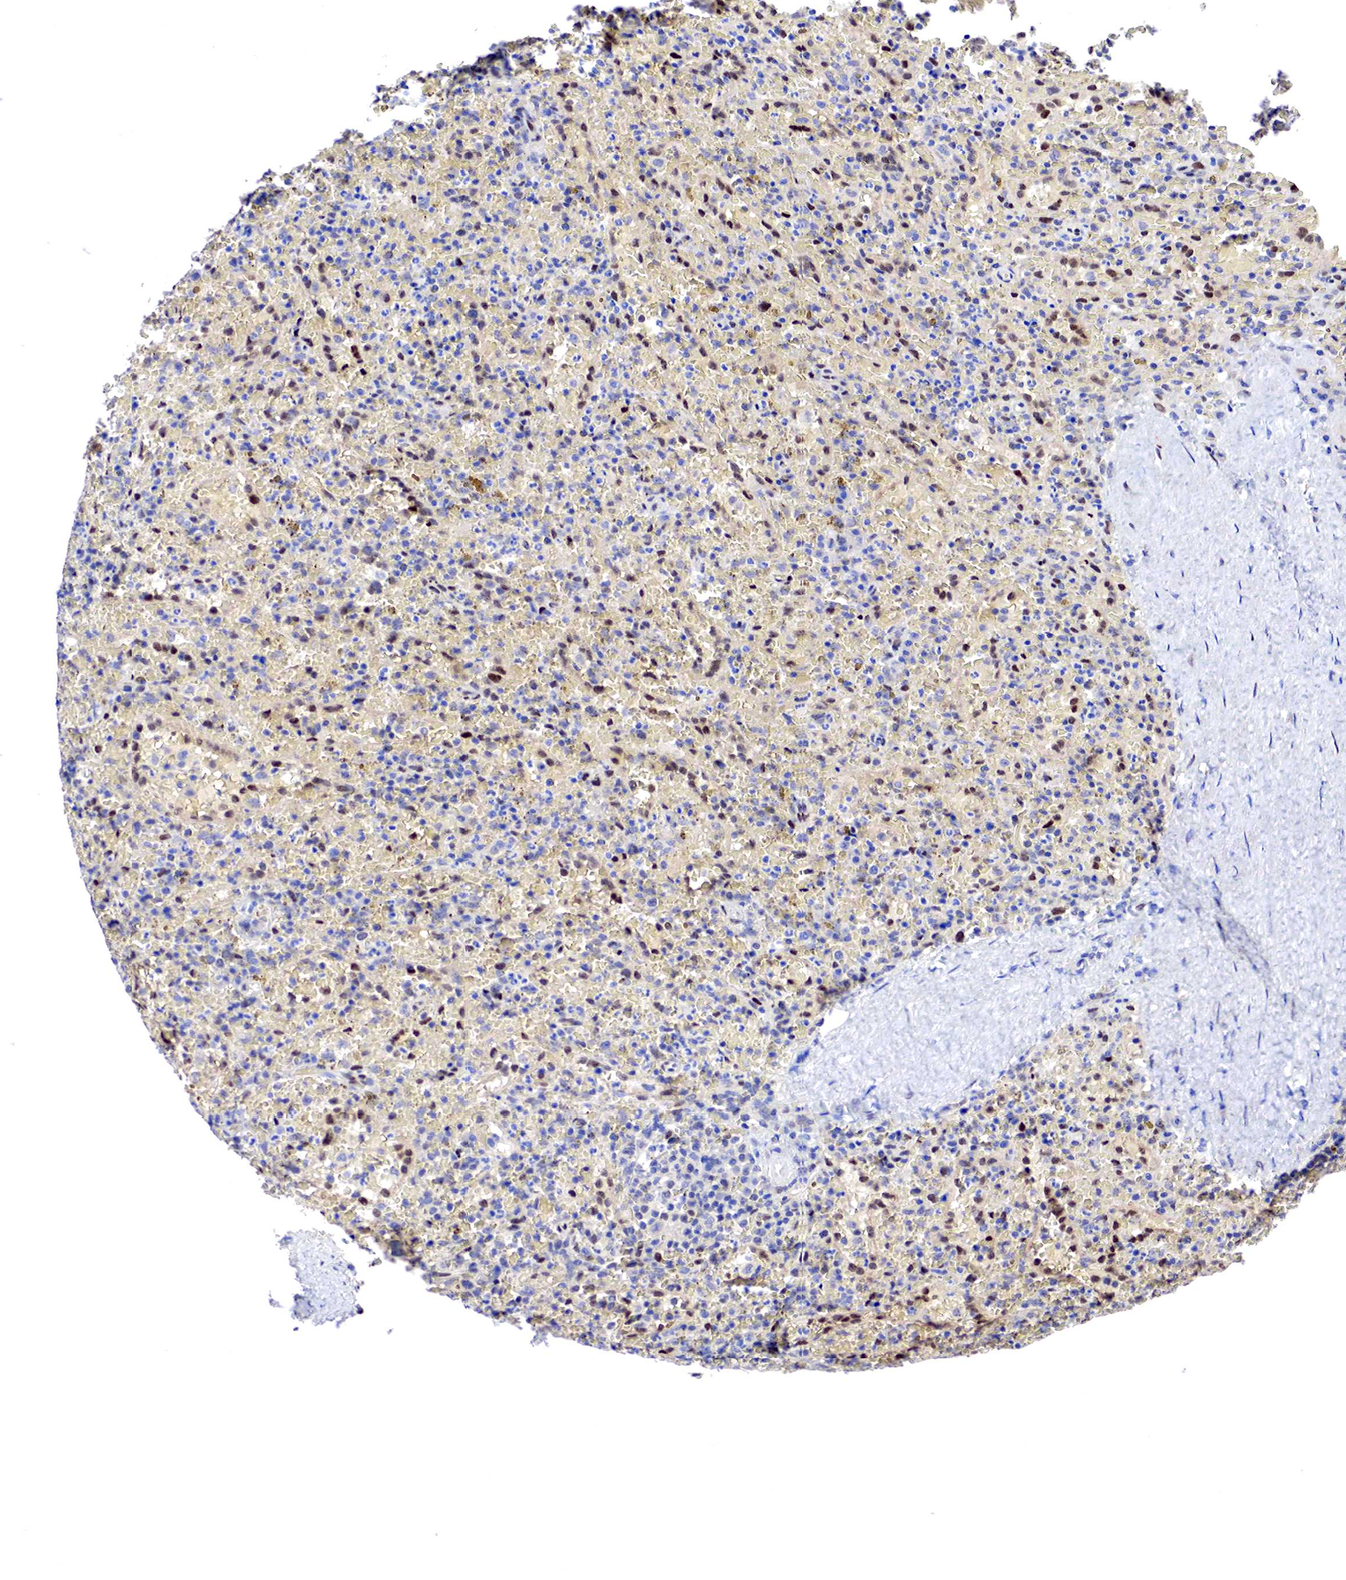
{"staining": {"intensity": "negative", "quantity": "none", "location": "none"}, "tissue": "lymphoma", "cell_type": "Tumor cells", "image_type": "cancer", "snomed": [{"axis": "morphology", "description": "Malignant lymphoma, non-Hodgkin's type, High grade"}, {"axis": "topography", "description": "Spleen"}, {"axis": "topography", "description": "Lymph node"}], "caption": "IHC image of neoplastic tissue: lymphoma stained with DAB exhibits no significant protein expression in tumor cells.", "gene": "PABIR2", "patient": {"sex": "female", "age": 70}}